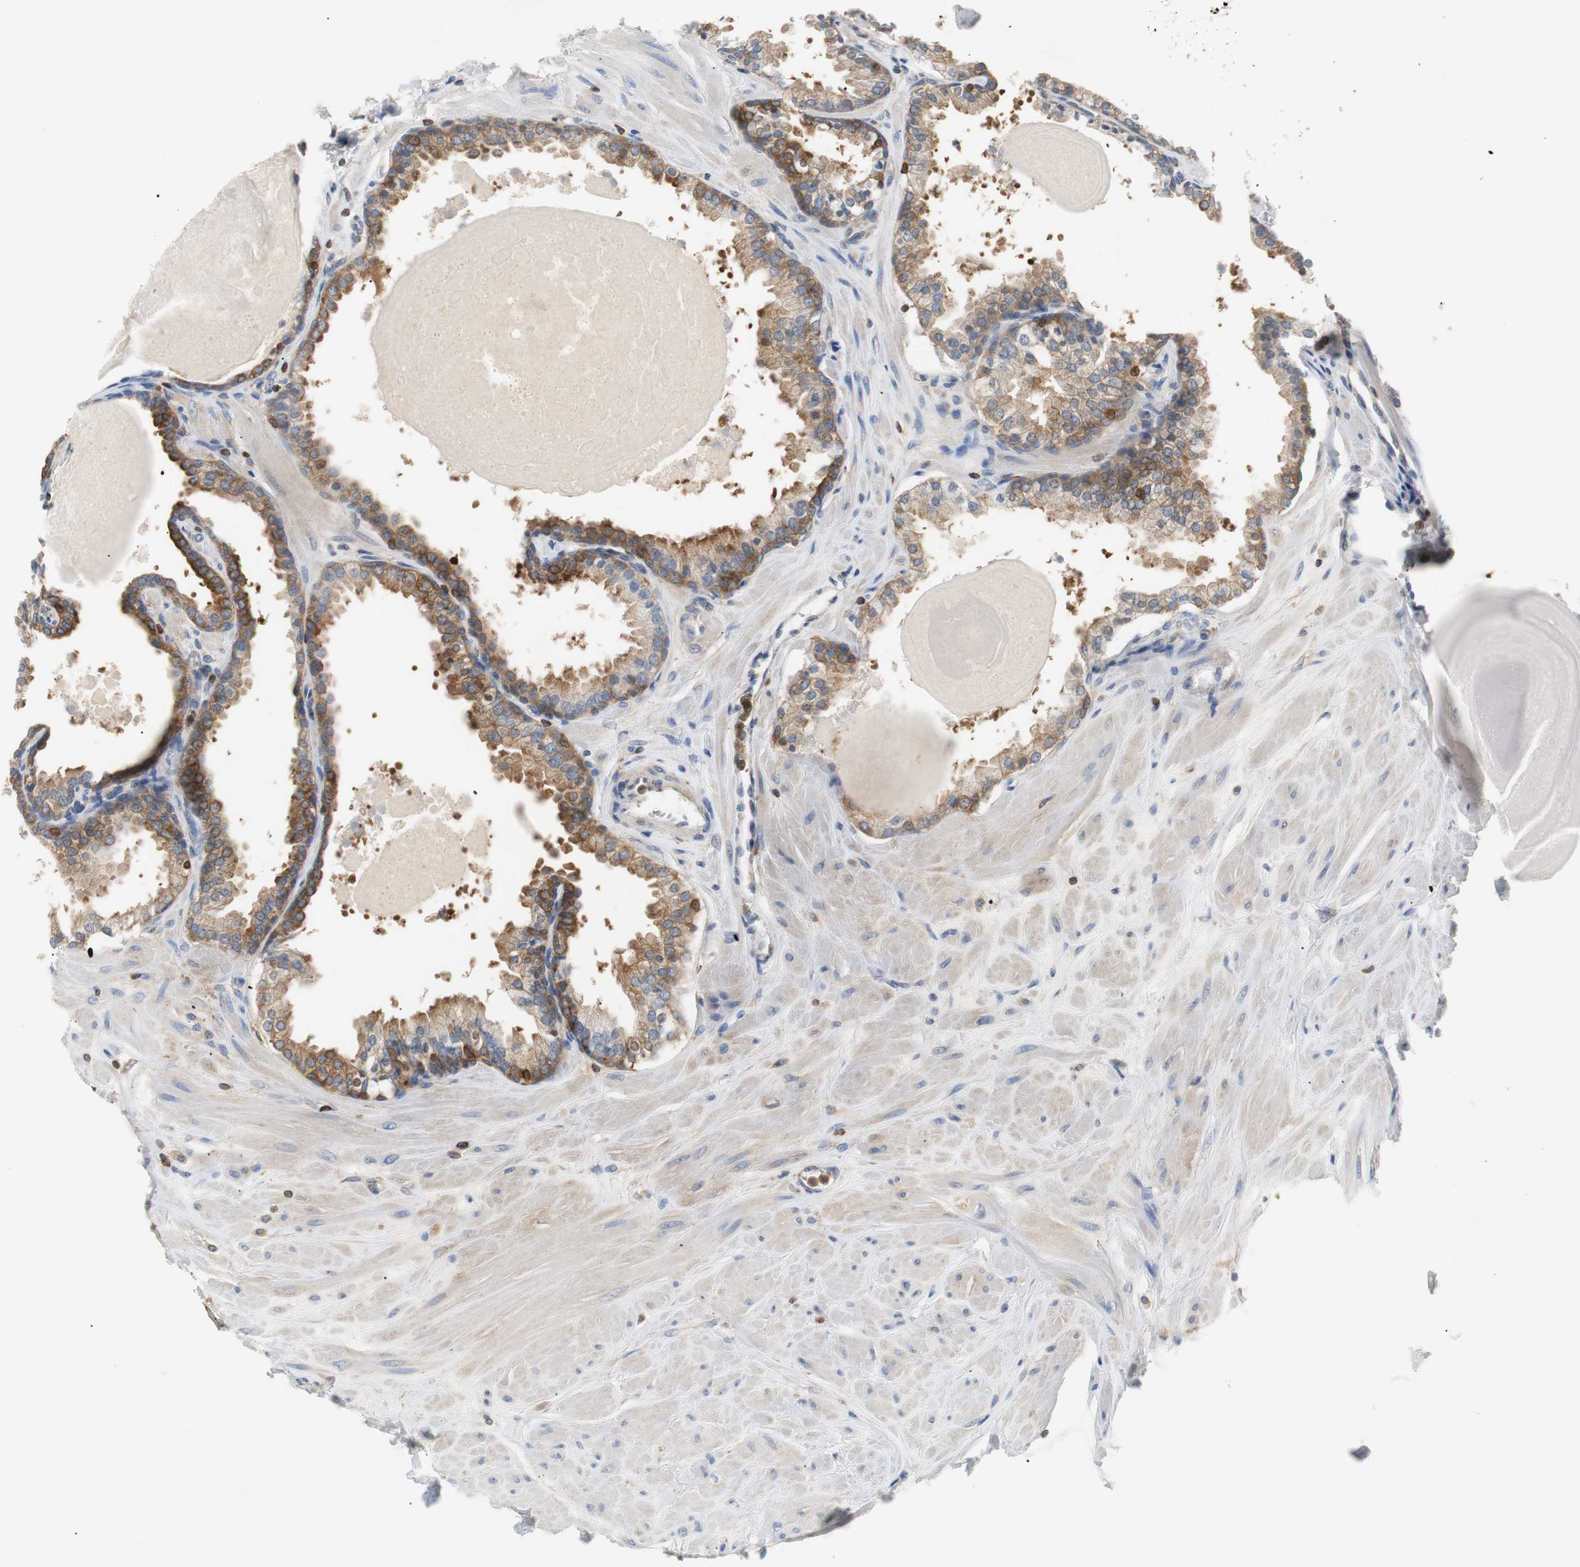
{"staining": {"intensity": "strong", "quantity": ">75%", "location": "cytoplasmic/membranous"}, "tissue": "prostate", "cell_type": "Glandular cells", "image_type": "normal", "snomed": [{"axis": "morphology", "description": "Normal tissue, NOS"}, {"axis": "topography", "description": "Prostate"}], "caption": "Prostate stained for a protein (brown) demonstrates strong cytoplasmic/membranous positive positivity in approximately >75% of glandular cells.", "gene": "TSC22D4", "patient": {"sex": "male", "age": 51}}